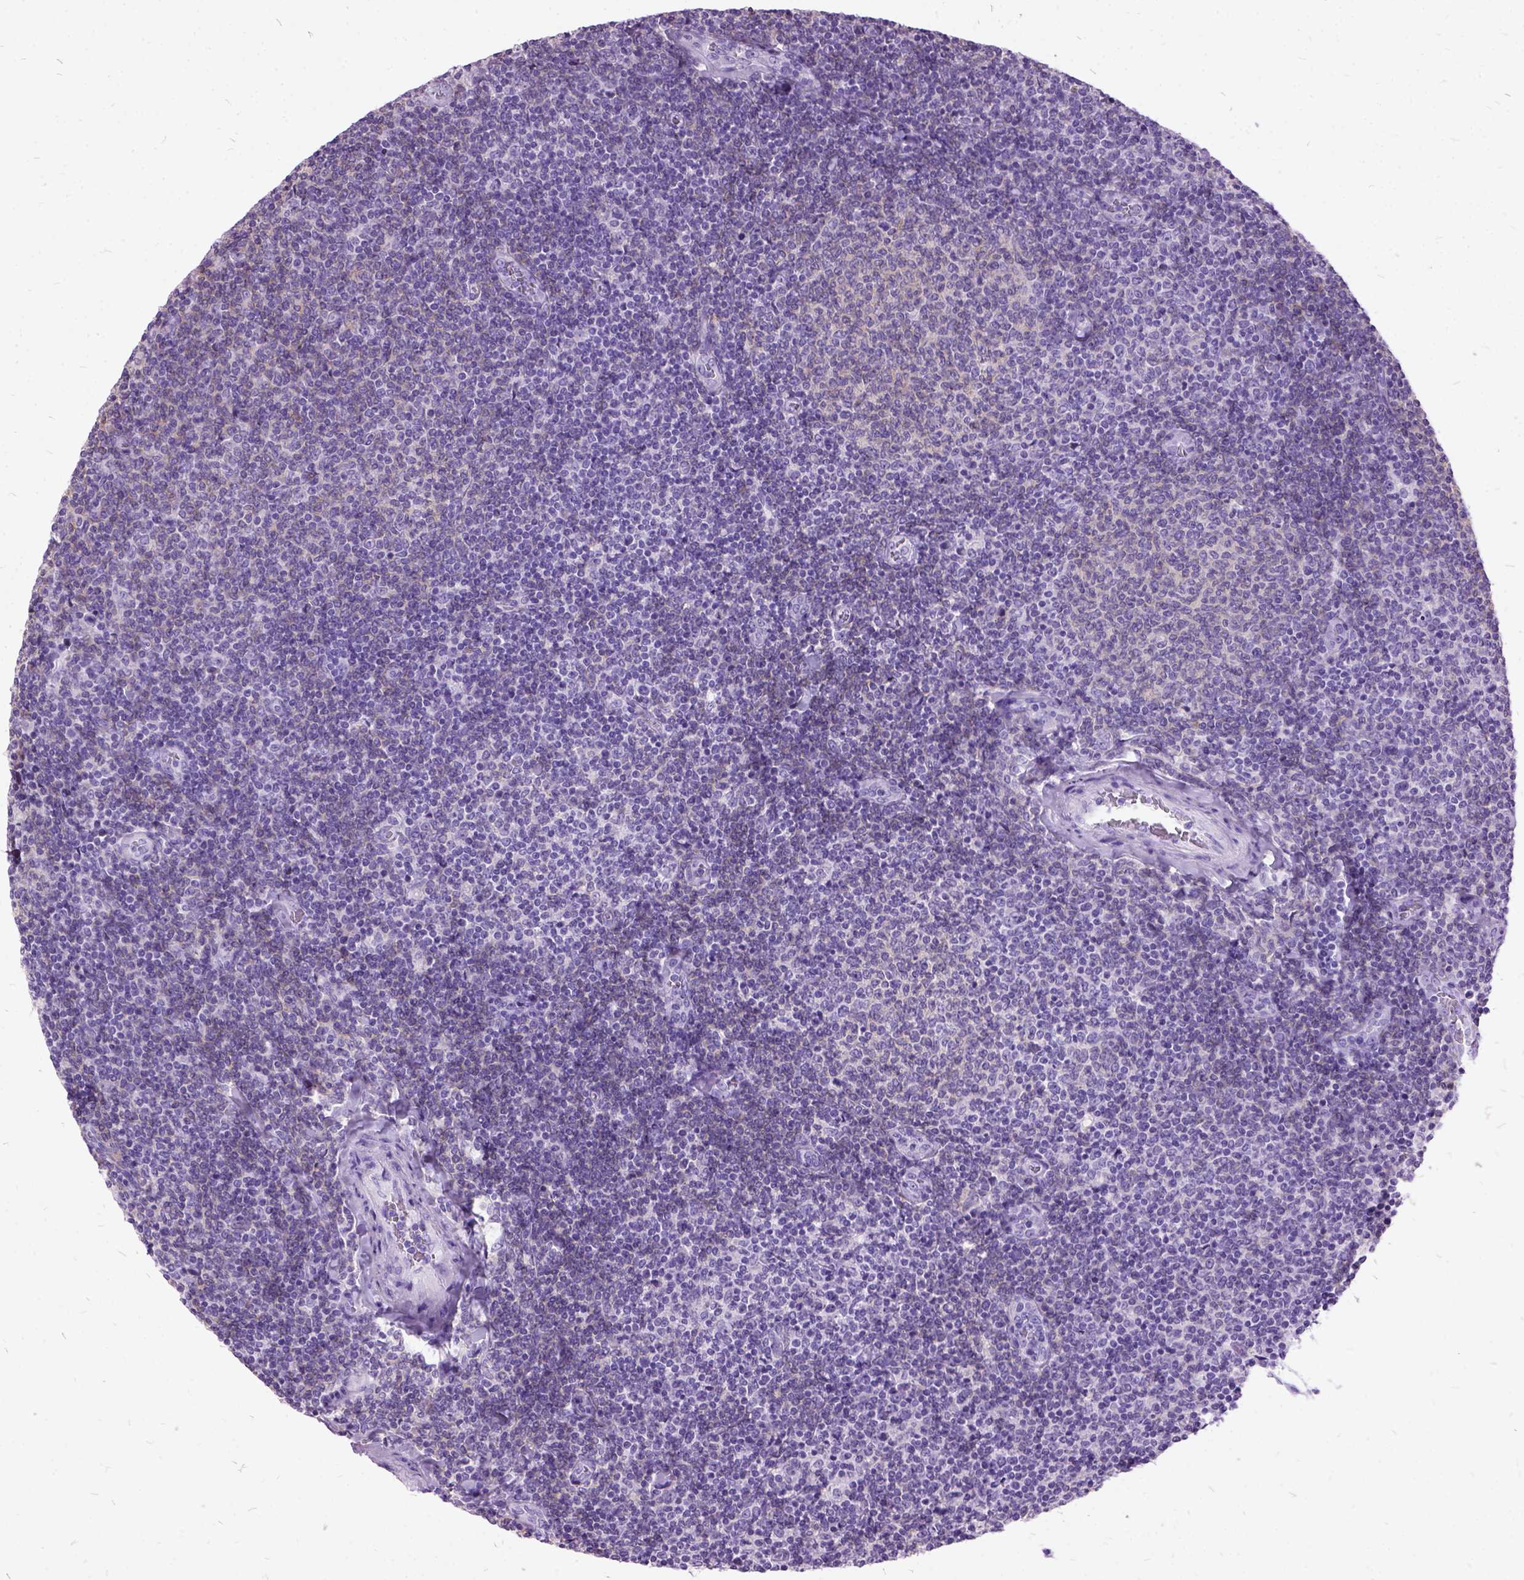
{"staining": {"intensity": "negative", "quantity": "none", "location": "none"}, "tissue": "lymphoma", "cell_type": "Tumor cells", "image_type": "cancer", "snomed": [{"axis": "morphology", "description": "Malignant lymphoma, non-Hodgkin's type, Low grade"}, {"axis": "topography", "description": "Lymph node"}], "caption": "Immunohistochemistry of lymphoma exhibits no staining in tumor cells.", "gene": "MME", "patient": {"sex": "male", "age": 52}}